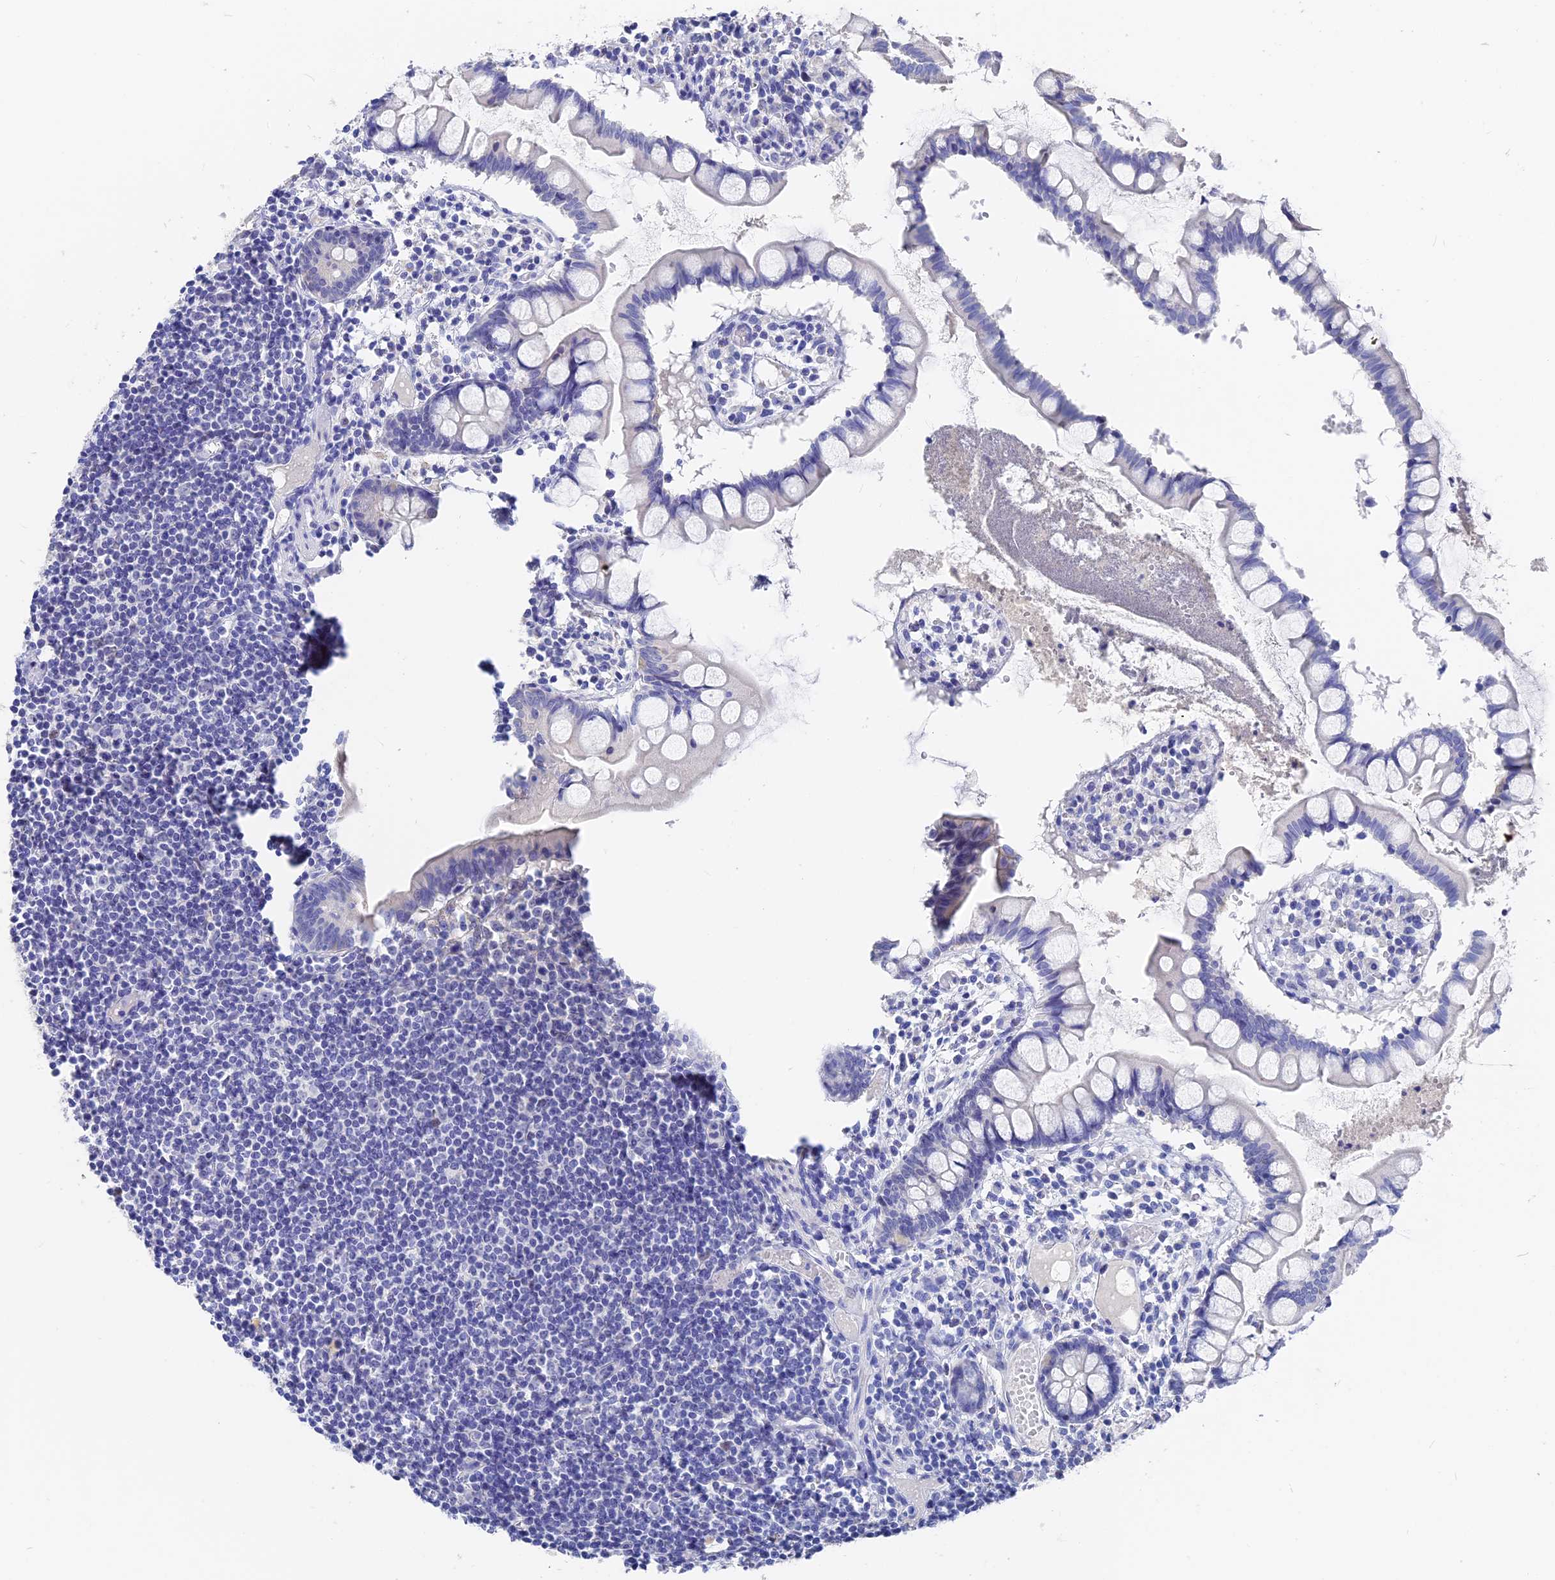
{"staining": {"intensity": "negative", "quantity": "none", "location": "none"}, "tissue": "colon", "cell_type": "Endothelial cells", "image_type": "normal", "snomed": [{"axis": "morphology", "description": "Normal tissue, NOS"}, {"axis": "morphology", "description": "Adenocarcinoma, NOS"}, {"axis": "topography", "description": "Colon"}], "caption": "This is an immunohistochemistry image of unremarkable human colon. There is no positivity in endothelial cells.", "gene": "VPS33B", "patient": {"sex": "female", "age": 55}}